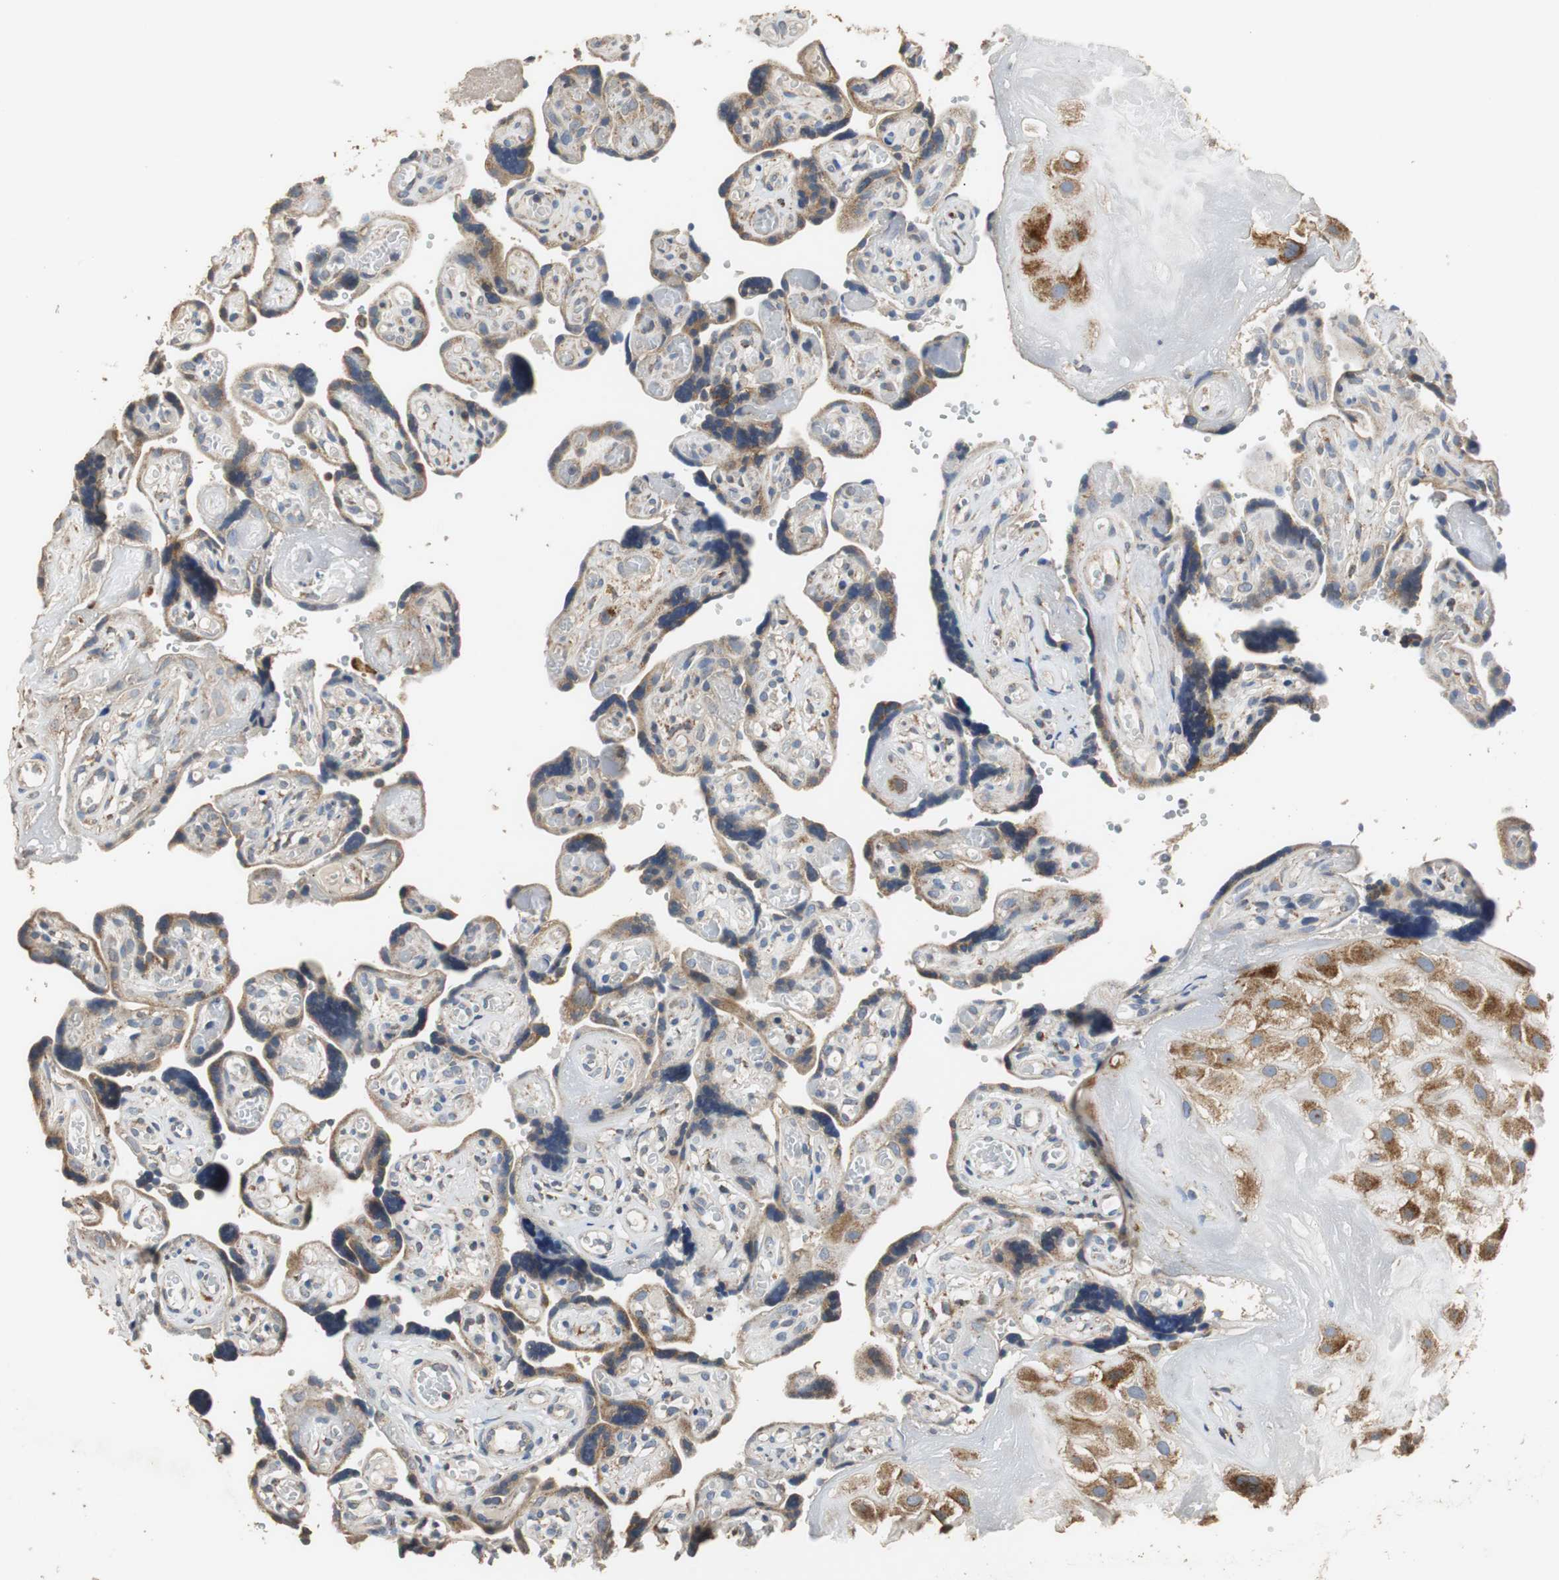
{"staining": {"intensity": "moderate", "quantity": ">75%", "location": "cytoplasmic/membranous"}, "tissue": "placenta", "cell_type": "Decidual cells", "image_type": "normal", "snomed": [{"axis": "morphology", "description": "Normal tissue, NOS"}, {"axis": "topography", "description": "Placenta"}], "caption": "Unremarkable placenta exhibits moderate cytoplasmic/membranous expression in about >75% of decidual cells (IHC, brightfield microscopy, high magnification)..", "gene": "HMGCL", "patient": {"sex": "female", "age": 30}}